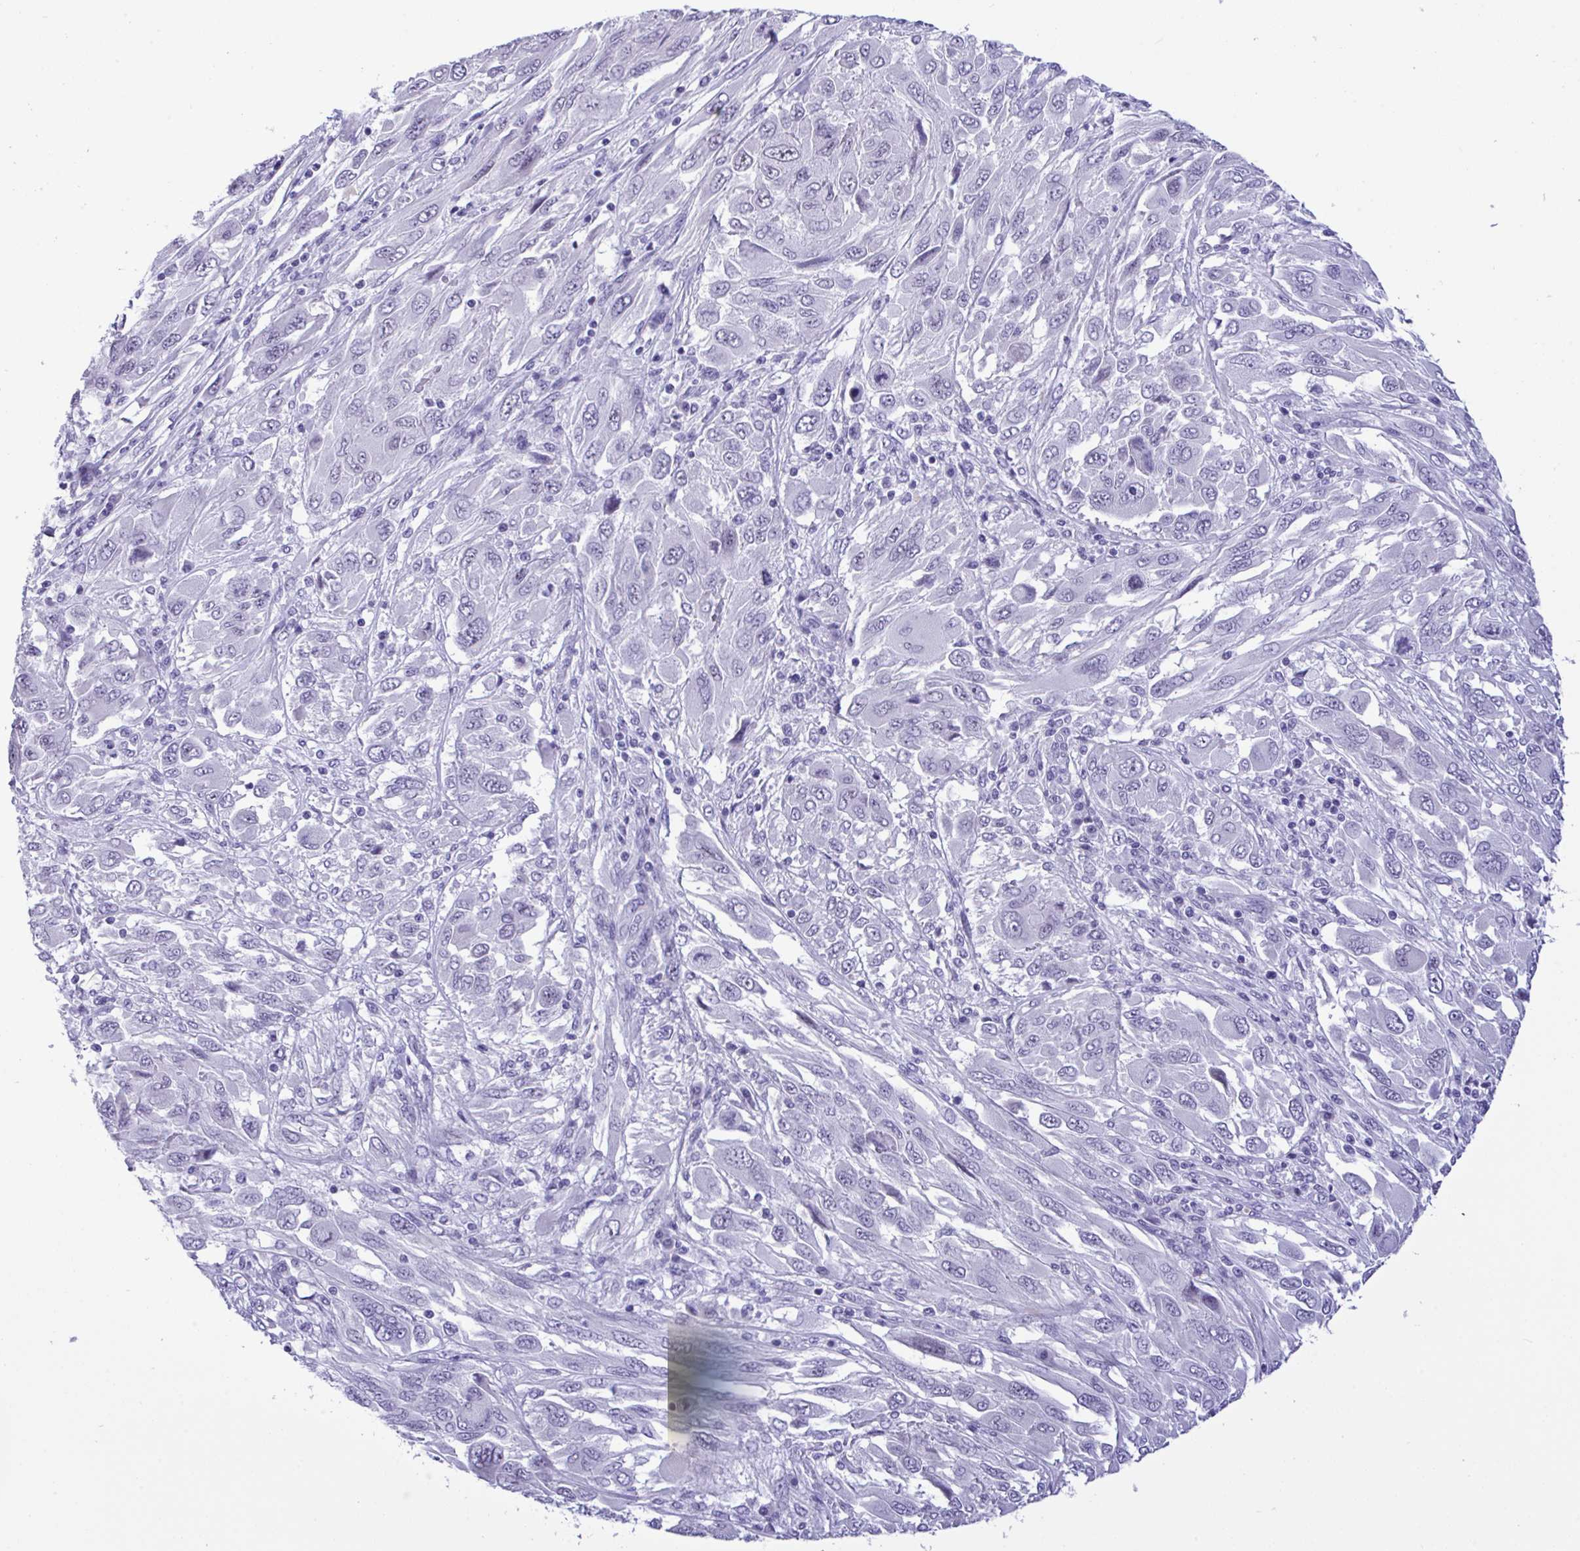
{"staining": {"intensity": "negative", "quantity": "none", "location": "none"}, "tissue": "melanoma", "cell_type": "Tumor cells", "image_type": "cancer", "snomed": [{"axis": "morphology", "description": "Malignant melanoma, NOS"}, {"axis": "topography", "description": "Skin"}], "caption": "This is an immunohistochemistry (IHC) image of melanoma. There is no positivity in tumor cells.", "gene": "YBX2", "patient": {"sex": "female", "age": 91}}